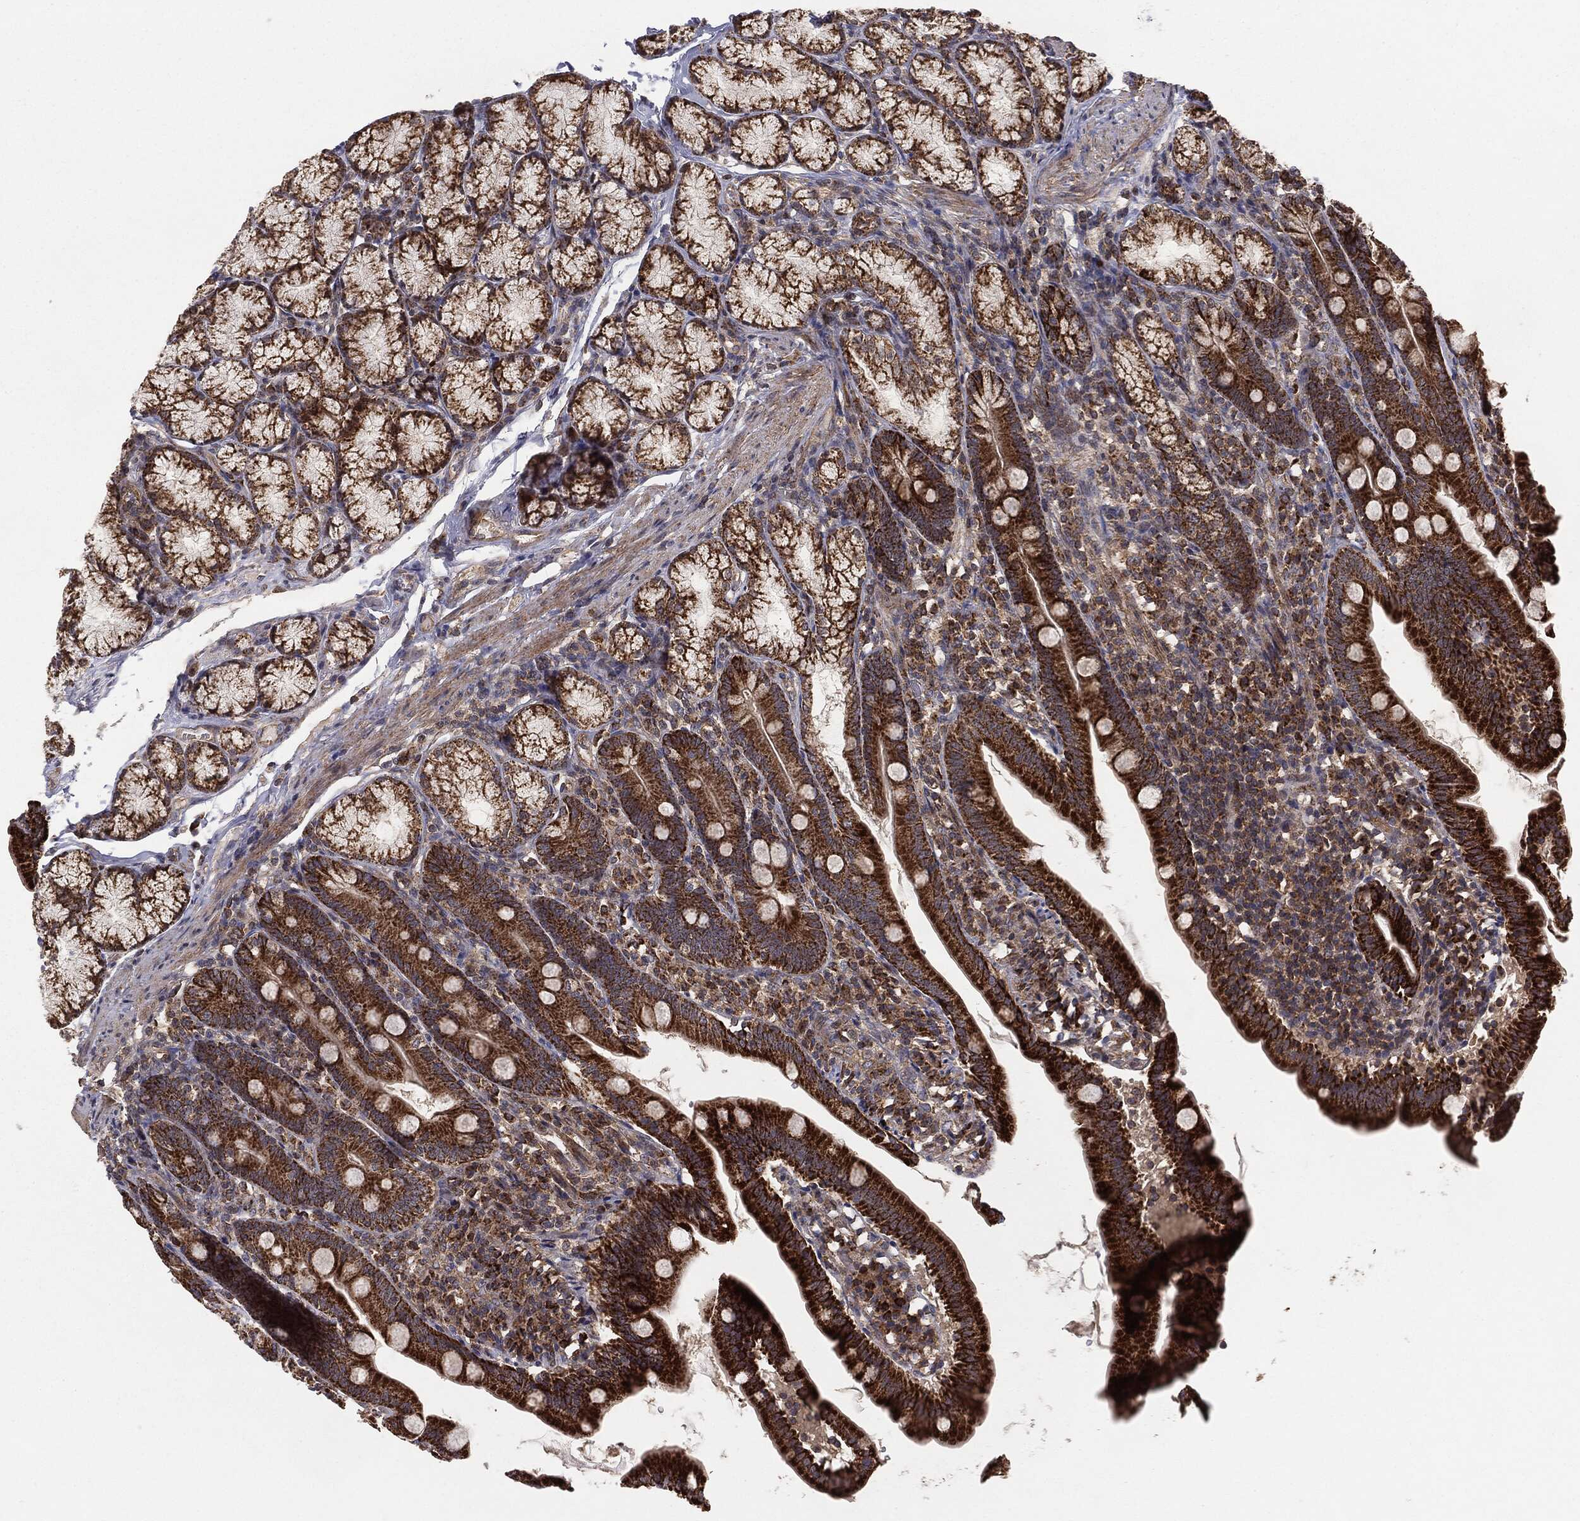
{"staining": {"intensity": "strong", "quantity": ">75%", "location": "cytoplasmic/membranous"}, "tissue": "duodenum", "cell_type": "Glandular cells", "image_type": "normal", "snomed": [{"axis": "morphology", "description": "Normal tissue, NOS"}, {"axis": "topography", "description": "Duodenum"}], "caption": "Duodenum stained with IHC displays strong cytoplasmic/membranous expression in about >75% of glandular cells.", "gene": "MTOR", "patient": {"sex": "female", "age": 67}}